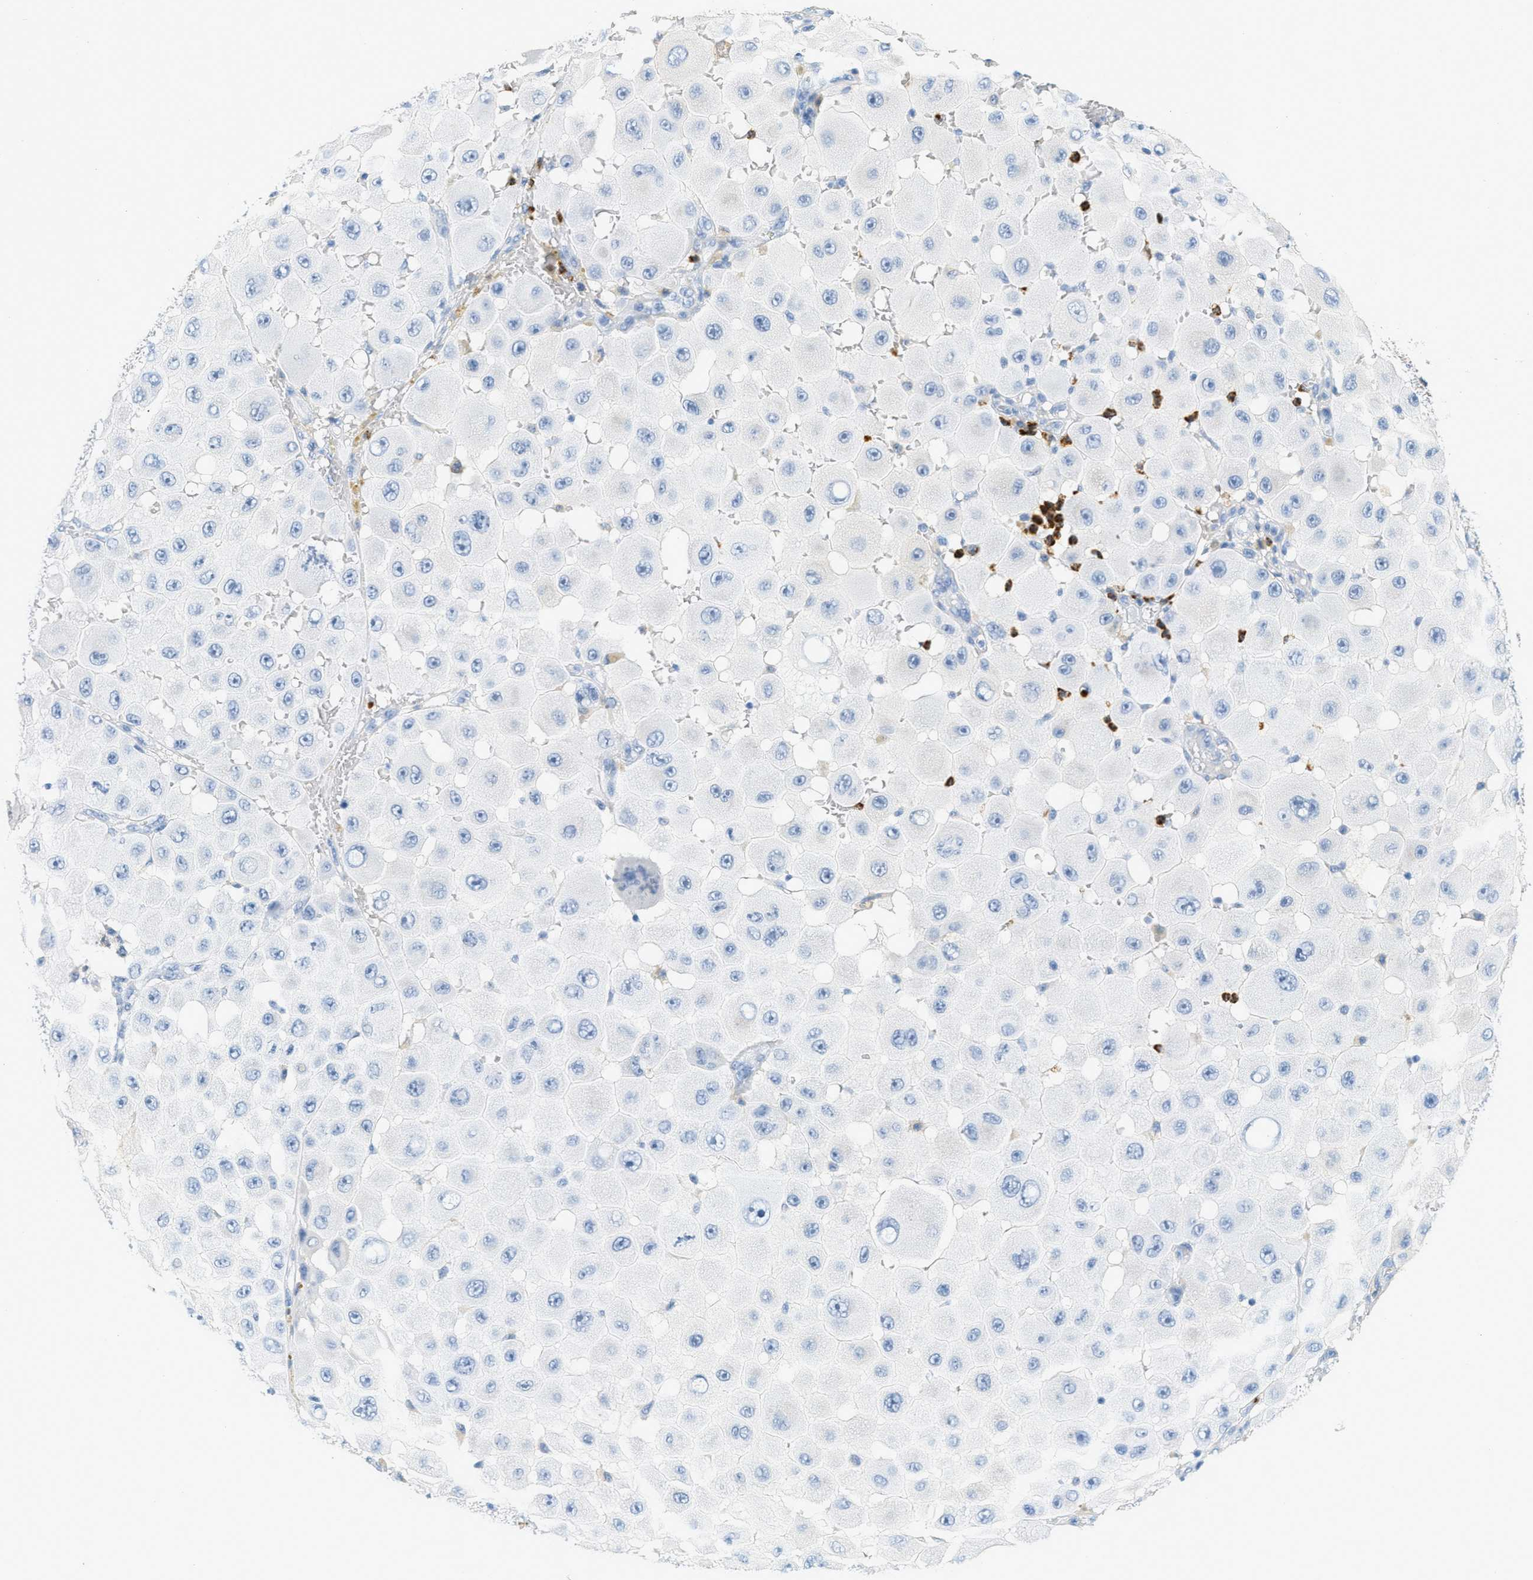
{"staining": {"intensity": "negative", "quantity": "none", "location": "none"}, "tissue": "melanoma", "cell_type": "Tumor cells", "image_type": "cancer", "snomed": [{"axis": "morphology", "description": "Malignant melanoma, NOS"}, {"axis": "topography", "description": "Skin"}], "caption": "Malignant melanoma stained for a protein using immunohistochemistry displays no expression tumor cells.", "gene": "LCN2", "patient": {"sex": "female", "age": 81}}